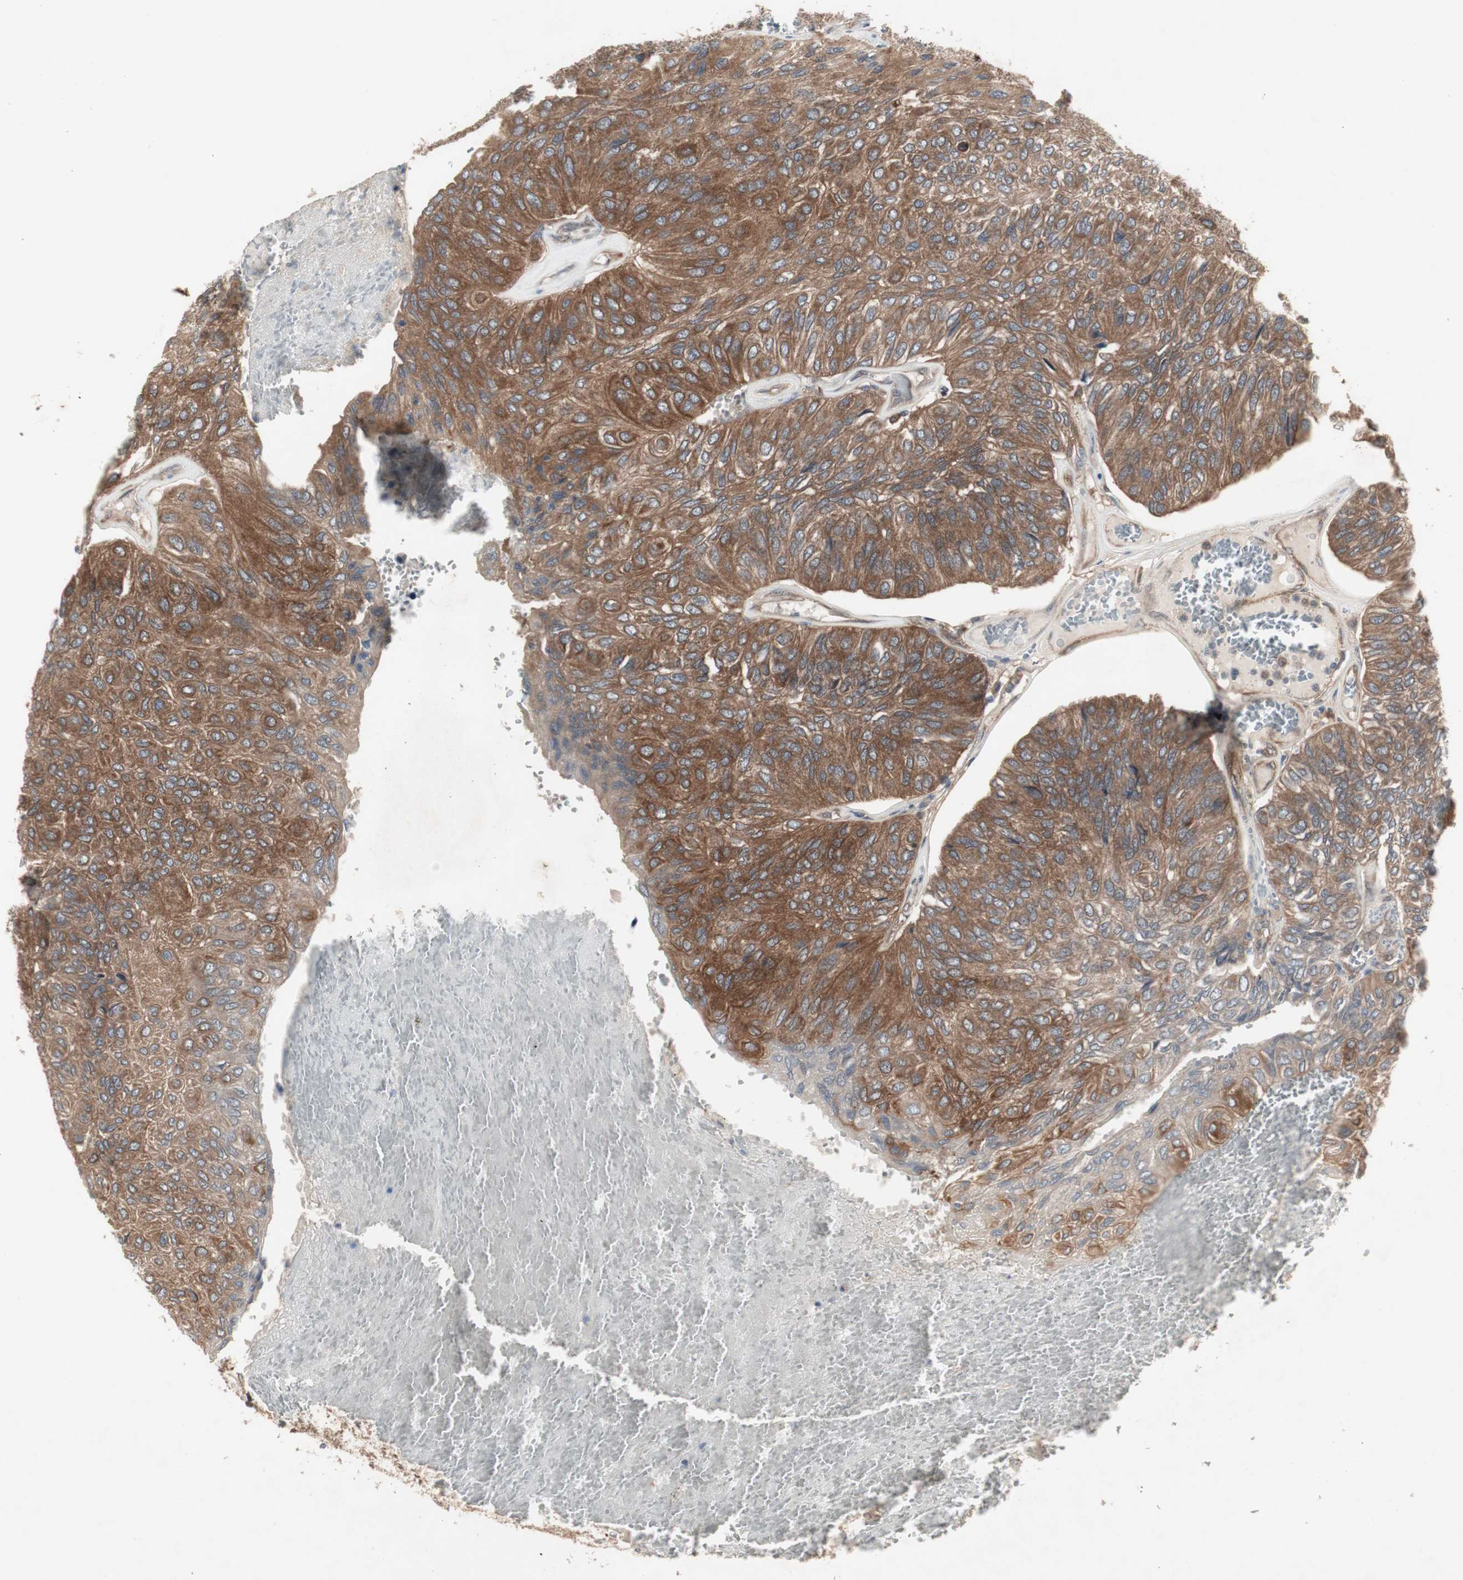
{"staining": {"intensity": "moderate", "quantity": ">75%", "location": "cytoplasmic/membranous"}, "tissue": "urothelial cancer", "cell_type": "Tumor cells", "image_type": "cancer", "snomed": [{"axis": "morphology", "description": "Urothelial carcinoma, High grade"}, {"axis": "topography", "description": "Urinary bladder"}], "caption": "A micrograph of human urothelial cancer stained for a protein exhibits moderate cytoplasmic/membranous brown staining in tumor cells. (DAB IHC with brightfield microscopy, high magnification).", "gene": "CHURC1-FNTB", "patient": {"sex": "male", "age": 66}}